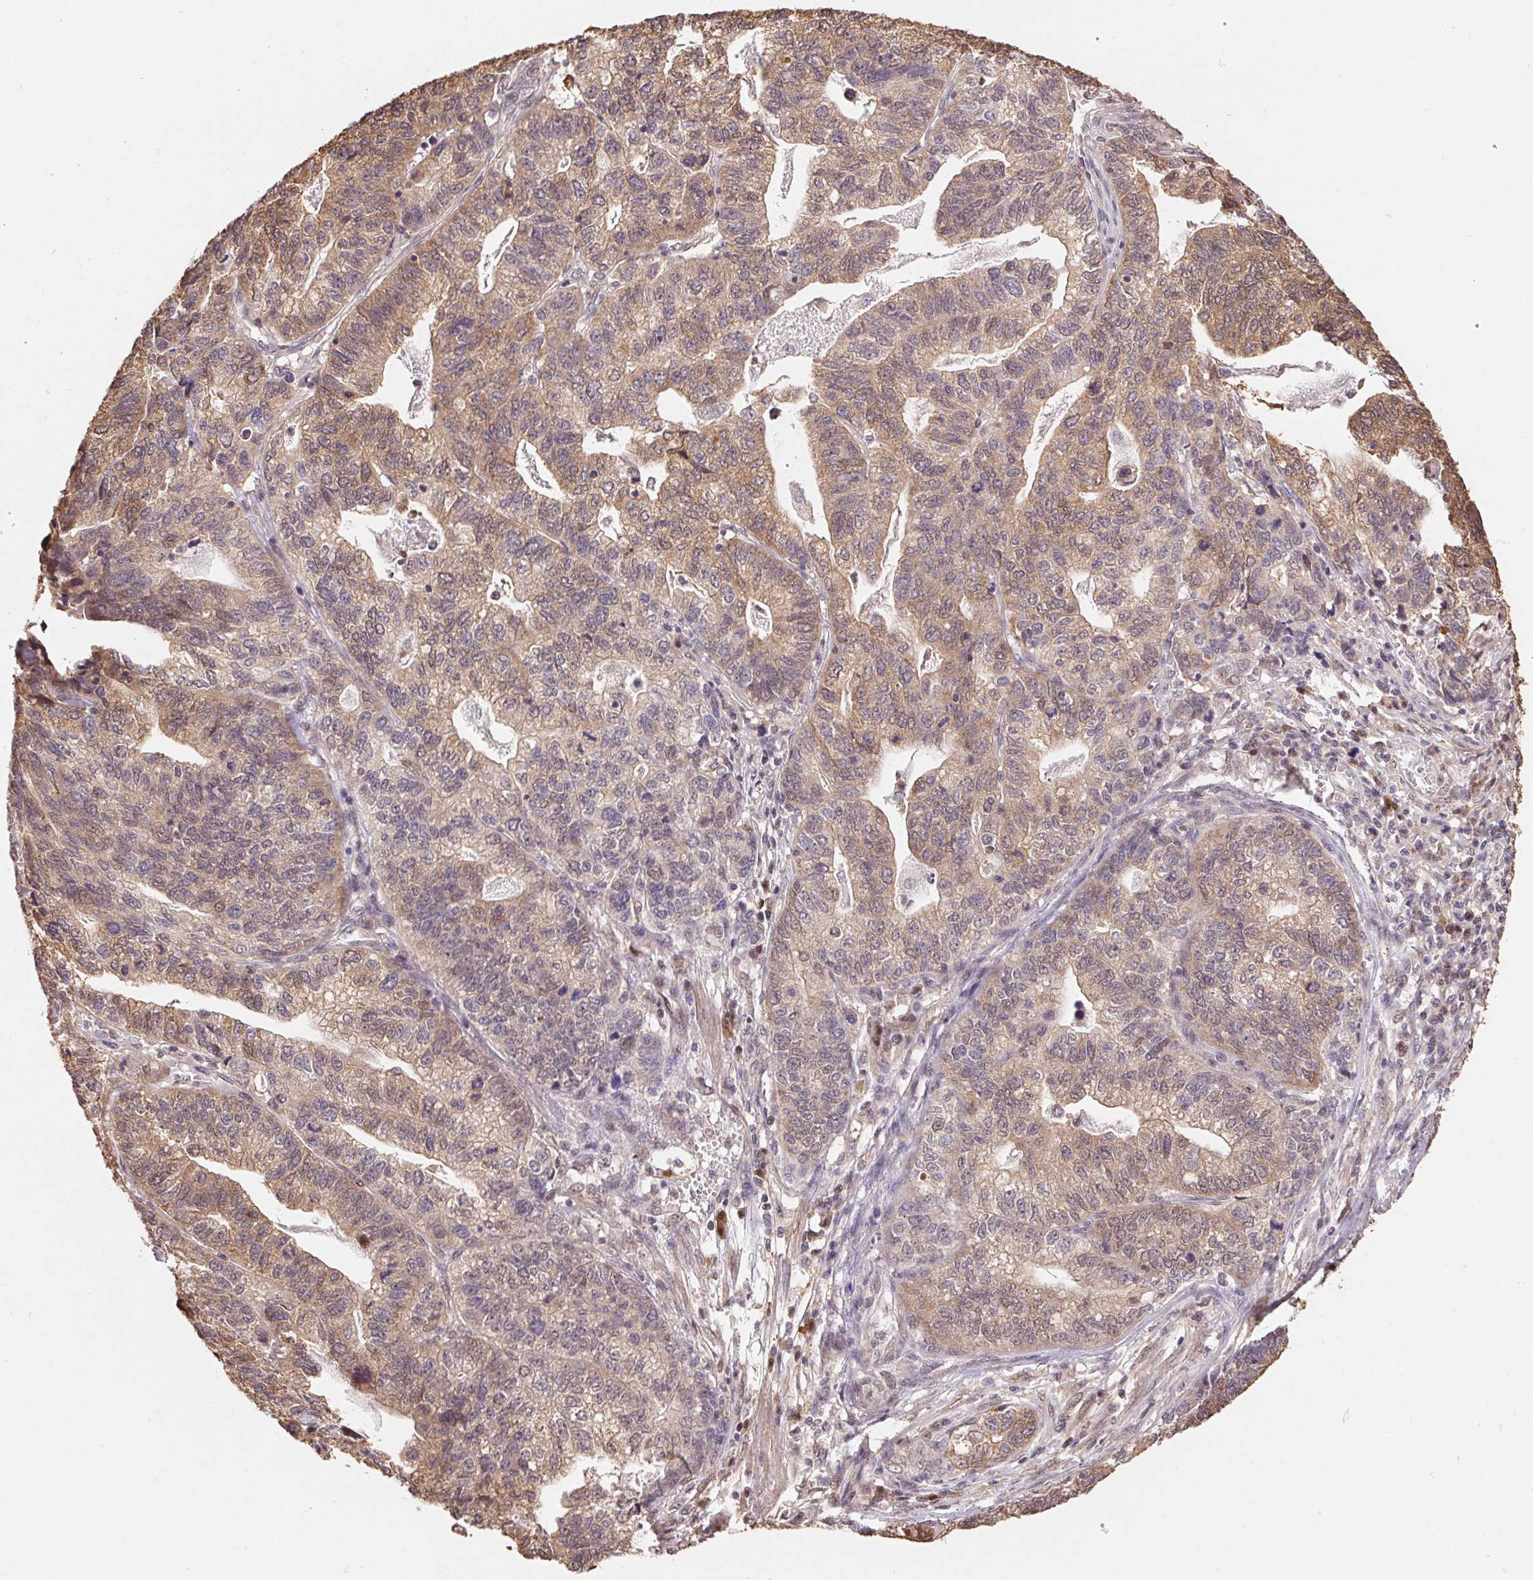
{"staining": {"intensity": "moderate", "quantity": ">75%", "location": "cytoplasmic/membranous,nuclear"}, "tissue": "stomach cancer", "cell_type": "Tumor cells", "image_type": "cancer", "snomed": [{"axis": "morphology", "description": "Adenocarcinoma, NOS"}, {"axis": "topography", "description": "Stomach, upper"}], "caption": "IHC image of neoplastic tissue: stomach cancer stained using IHC displays medium levels of moderate protein expression localized specifically in the cytoplasmic/membranous and nuclear of tumor cells, appearing as a cytoplasmic/membranous and nuclear brown color.", "gene": "CUTA", "patient": {"sex": "female", "age": 67}}